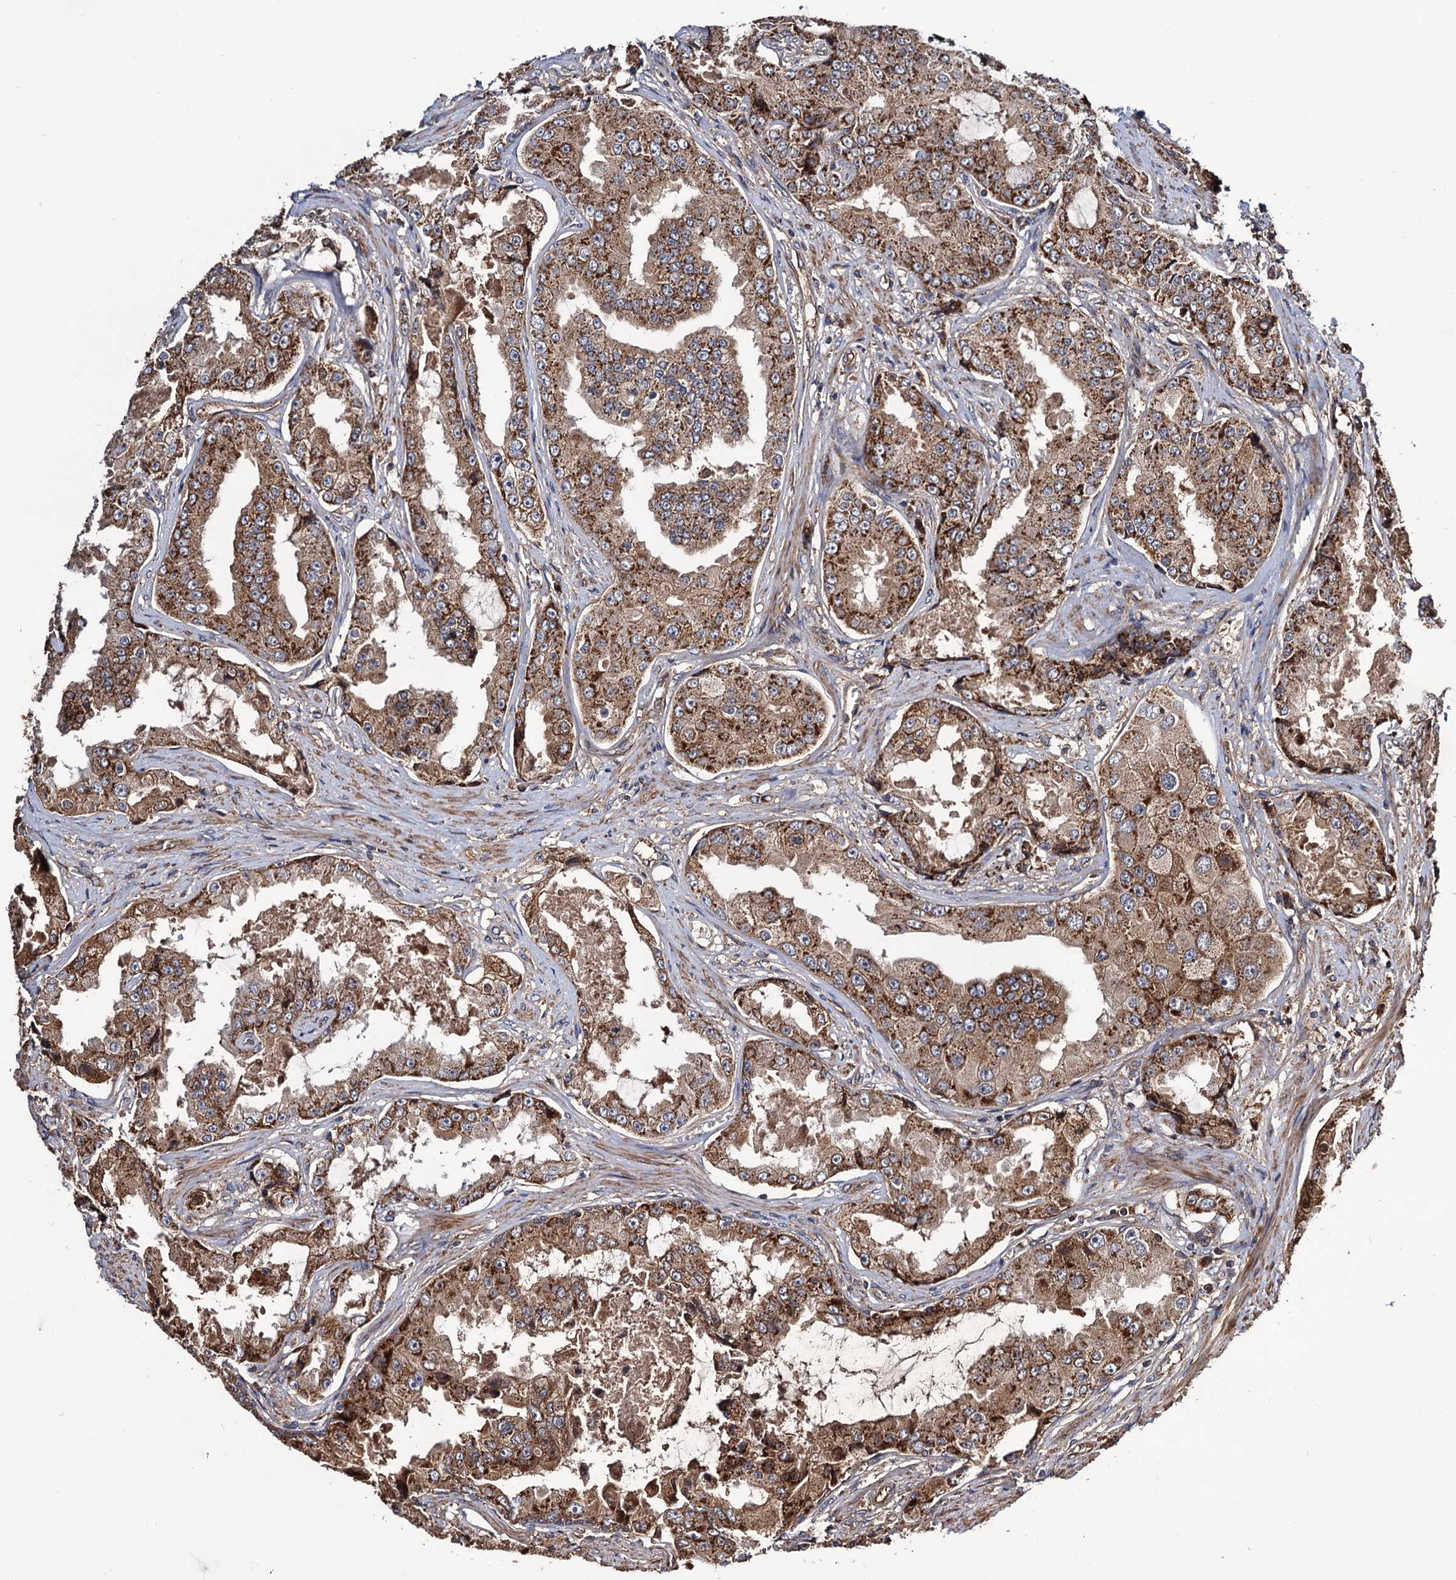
{"staining": {"intensity": "strong", "quantity": ">75%", "location": "cytoplasmic/membranous"}, "tissue": "prostate cancer", "cell_type": "Tumor cells", "image_type": "cancer", "snomed": [{"axis": "morphology", "description": "Adenocarcinoma, High grade"}, {"axis": "topography", "description": "Prostate"}], "caption": "Immunohistochemical staining of human adenocarcinoma (high-grade) (prostate) demonstrates high levels of strong cytoplasmic/membranous protein positivity in about >75% of tumor cells. The protein is shown in brown color, while the nuclei are stained blue.", "gene": "MRPL42", "patient": {"sex": "male", "age": 73}}